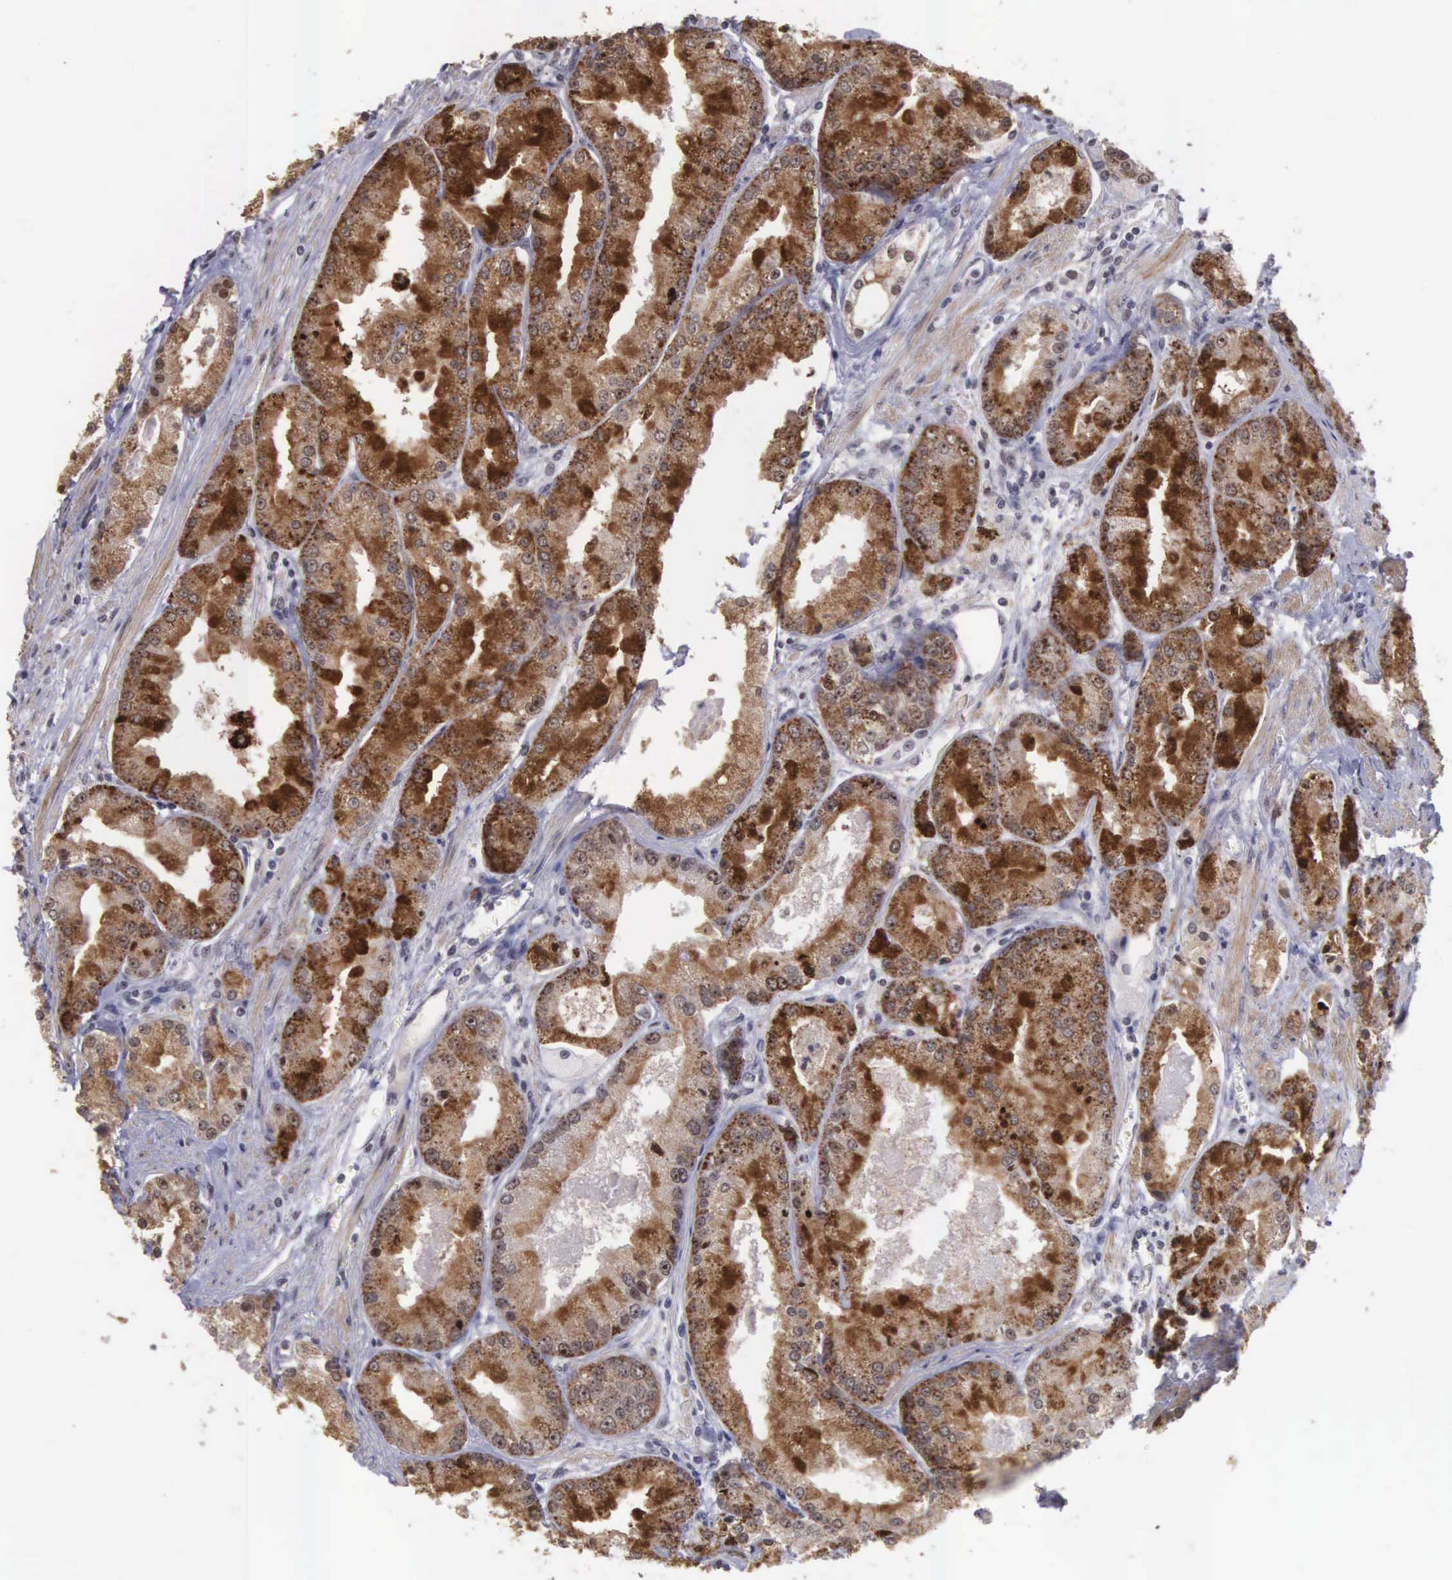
{"staining": {"intensity": "moderate", "quantity": ">75%", "location": "nuclear"}, "tissue": "prostate cancer", "cell_type": "Tumor cells", "image_type": "cancer", "snomed": [{"axis": "morphology", "description": "Adenocarcinoma, Medium grade"}, {"axis": "topography", "description": "Prostate"}], "caption": "This micrograph reveals immunohistochemistry (IHC) staining of human prostate cancer (adenocarcinoma (medium-grade)), with medium moderate nuclear positivity in about >75% of tumor cells.", "gene": "ZNF275", "patient": {"sex": "male", "age": 72}}